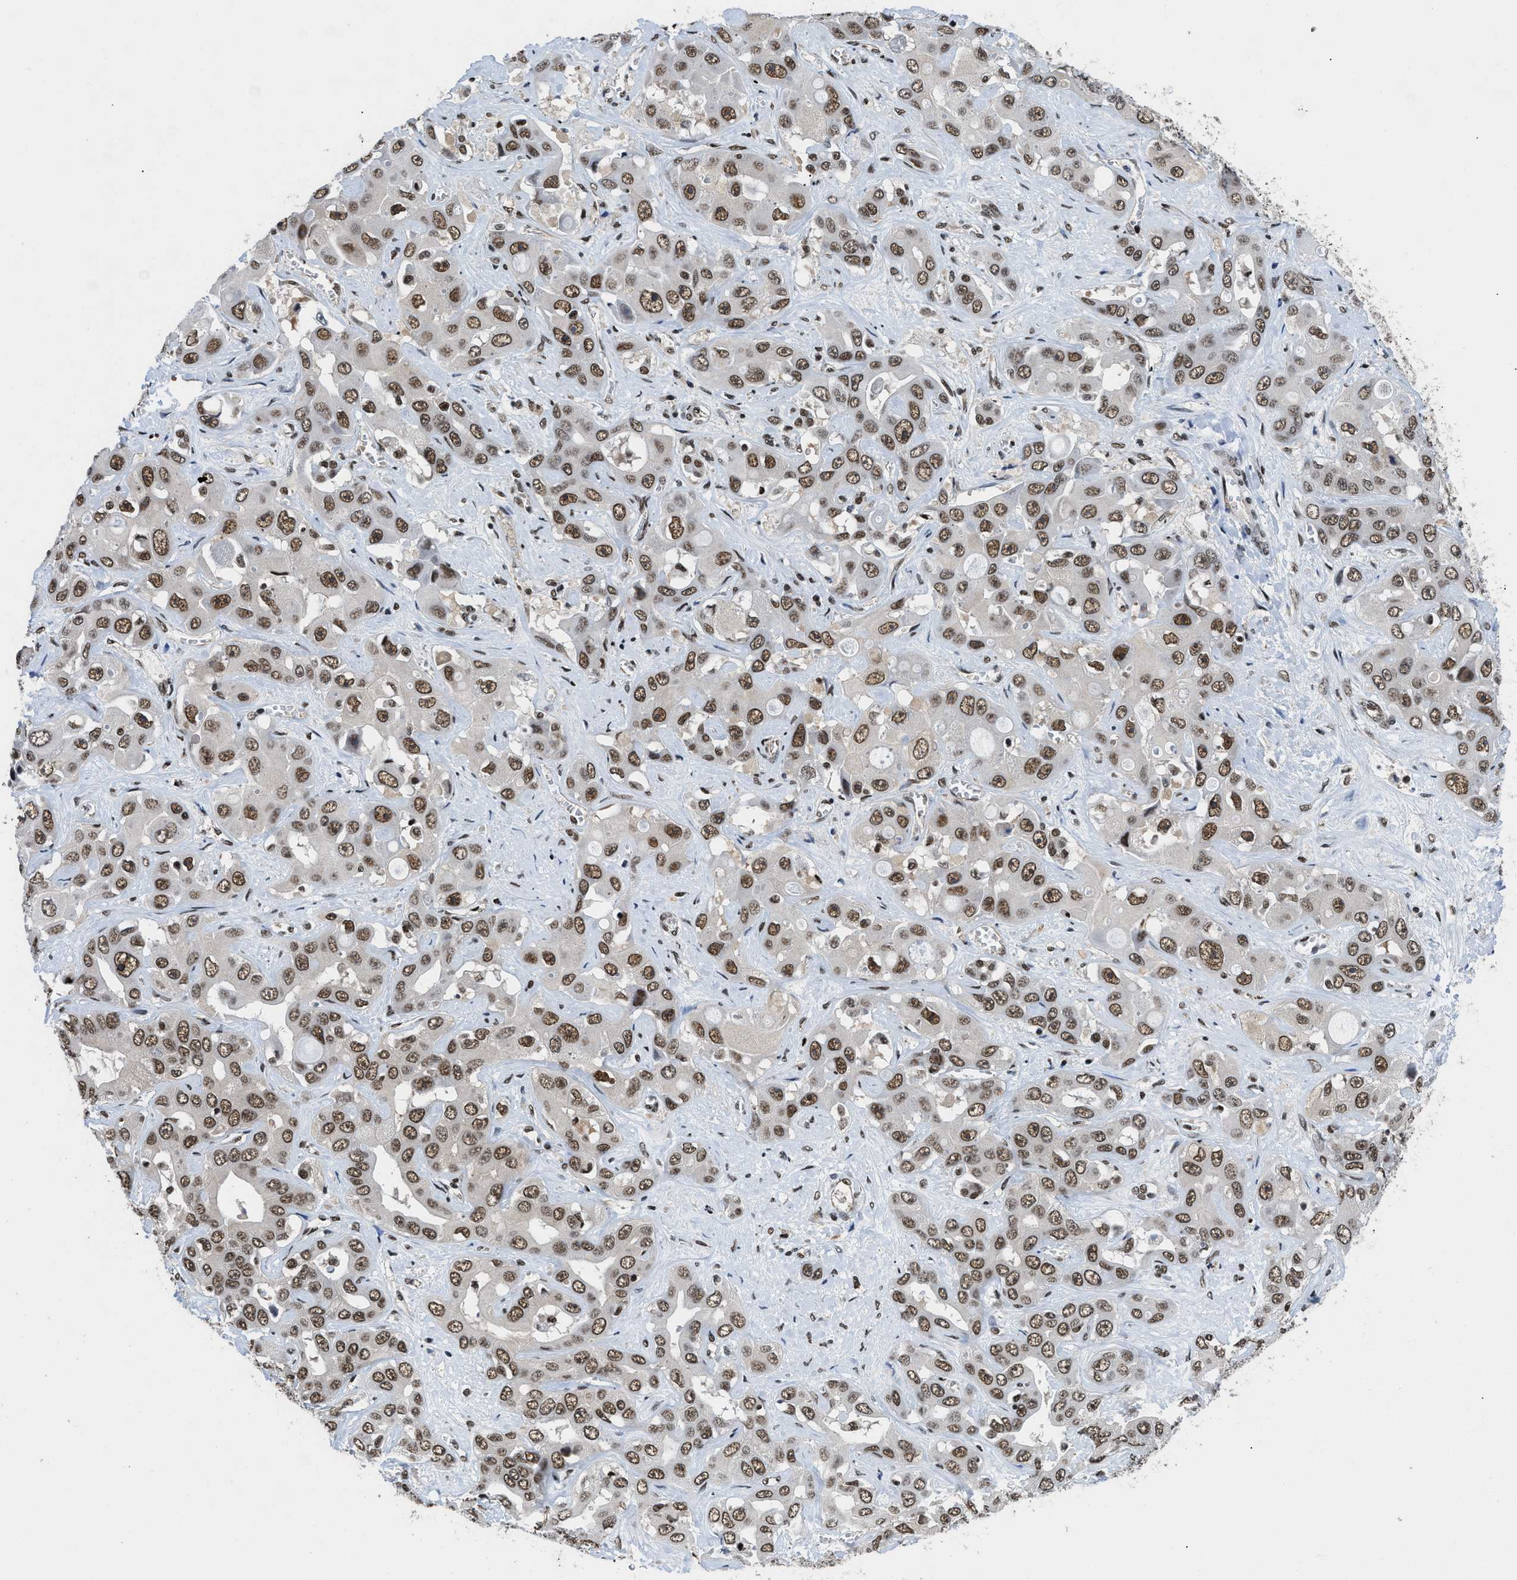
{"staining": {"intensity": "moderate", "quantity": ">75%", "location": "nuclear"}, "tissue": "liver cancer", "cell_type": "Tumor cells", "image_type": "cancer", "snomed": [{"axis": "morphology", "description": "Cholangiocarcinoma"}, {"axis": "topography", "description": "Liver"}], "caption": "This is an image of immunohistochemistry staining of liver cancer, which shows moderate staining in the nuclear of tumor cells.", "gene": "SAFB", "patient": {"sex": "female", "age": 52}}